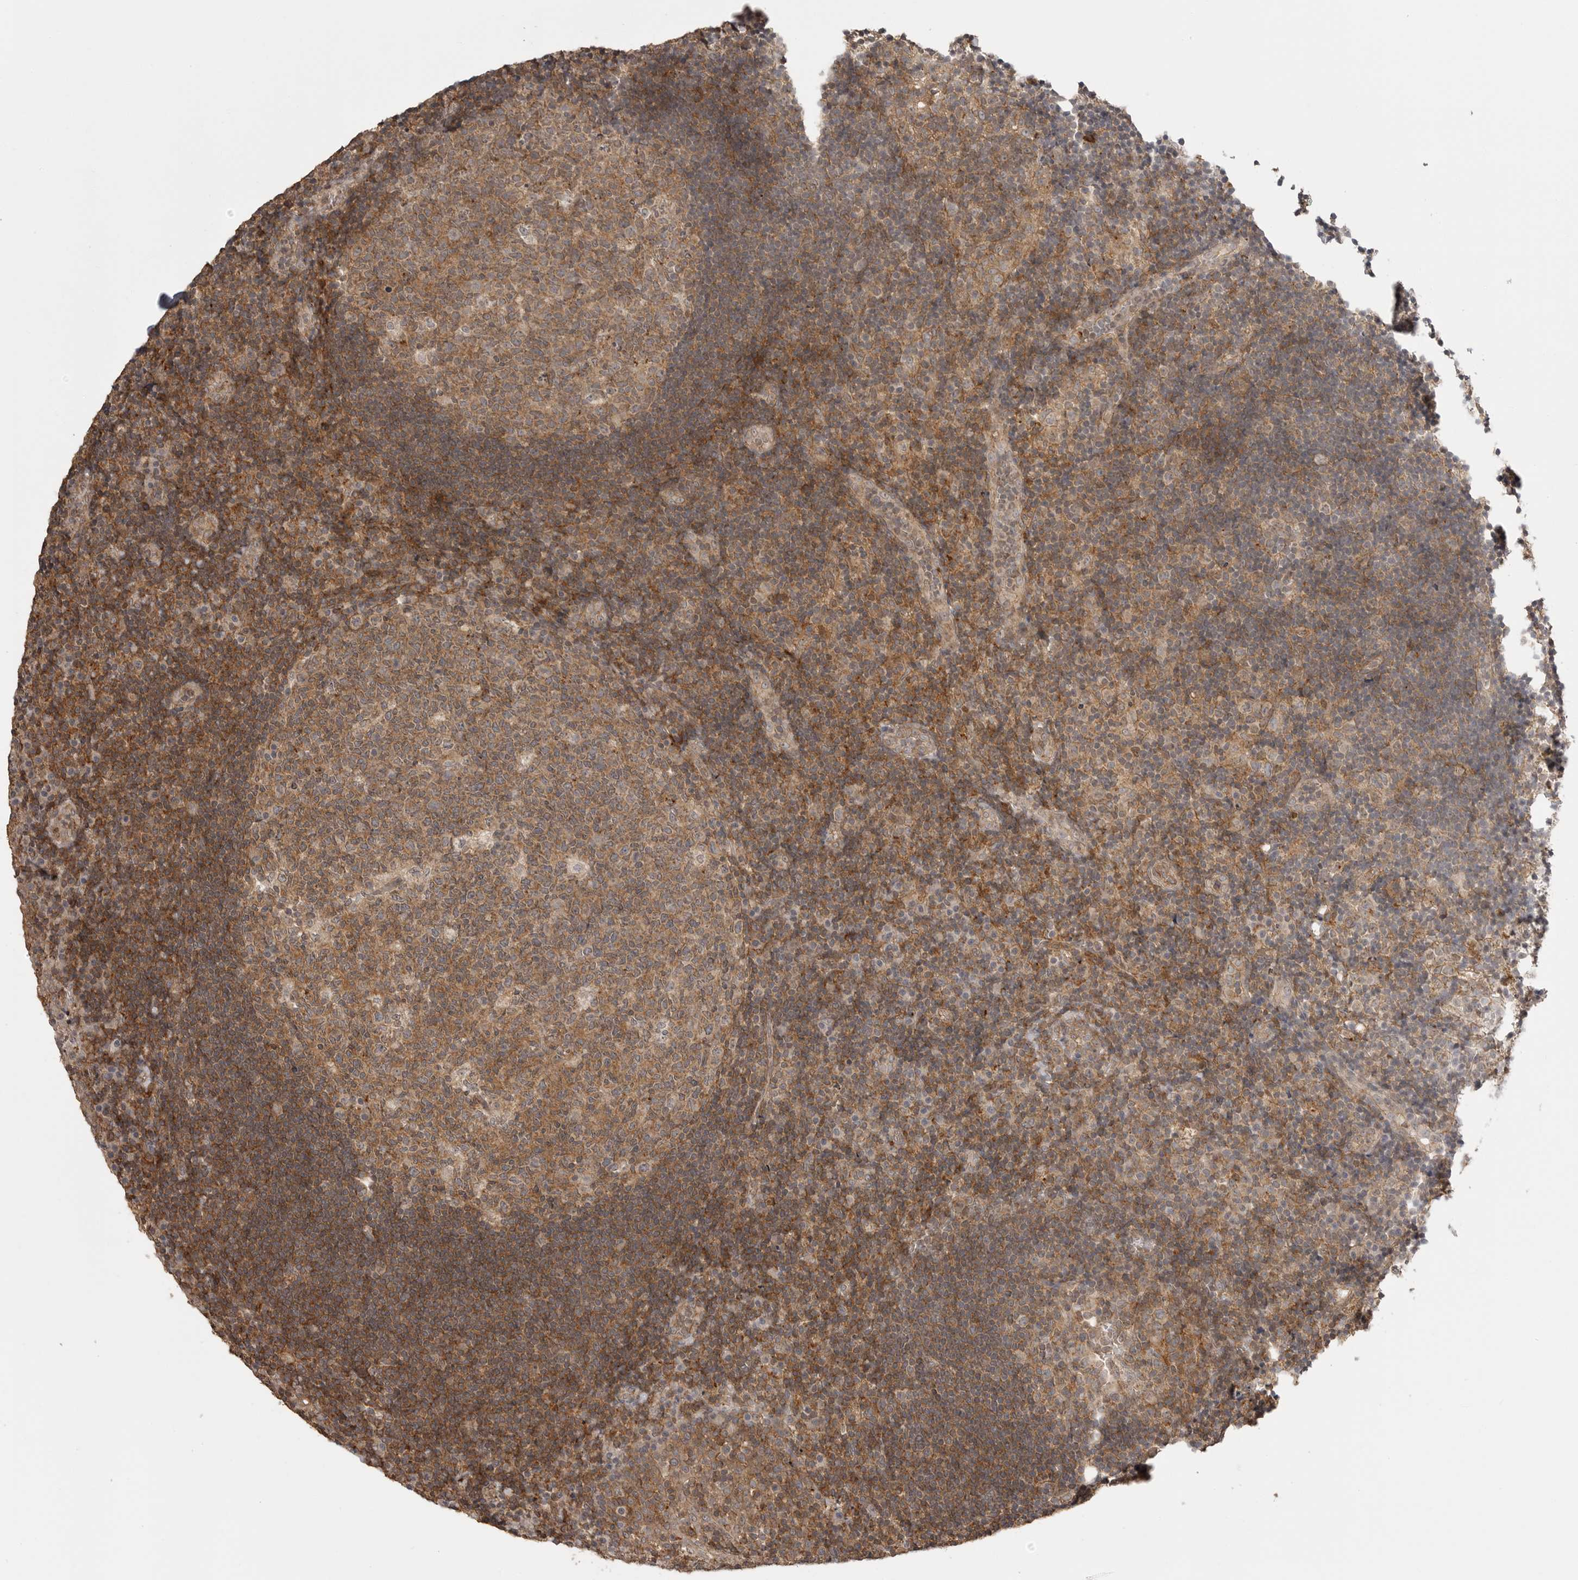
{"staining": {"intensity": "moderate", "quantity": ">75%", "location": "cytoplasmic/membranous"}, "tissue": "tonsil", "cell_type": "Germinal center cells", "image_type": "normal", "snomed": [{"axis": "morphology", "description": "Normal tissue, NOS"}, {"axis": "topography", "description": "Tonsil"}], "caption": "Protein analysis of benign tonsil shows moderate cytoplasmic/membranous staining in approximately >75% of germinal center cells.", "gene": "GPC2", "patient": {"sex": "female", "age": 40}}